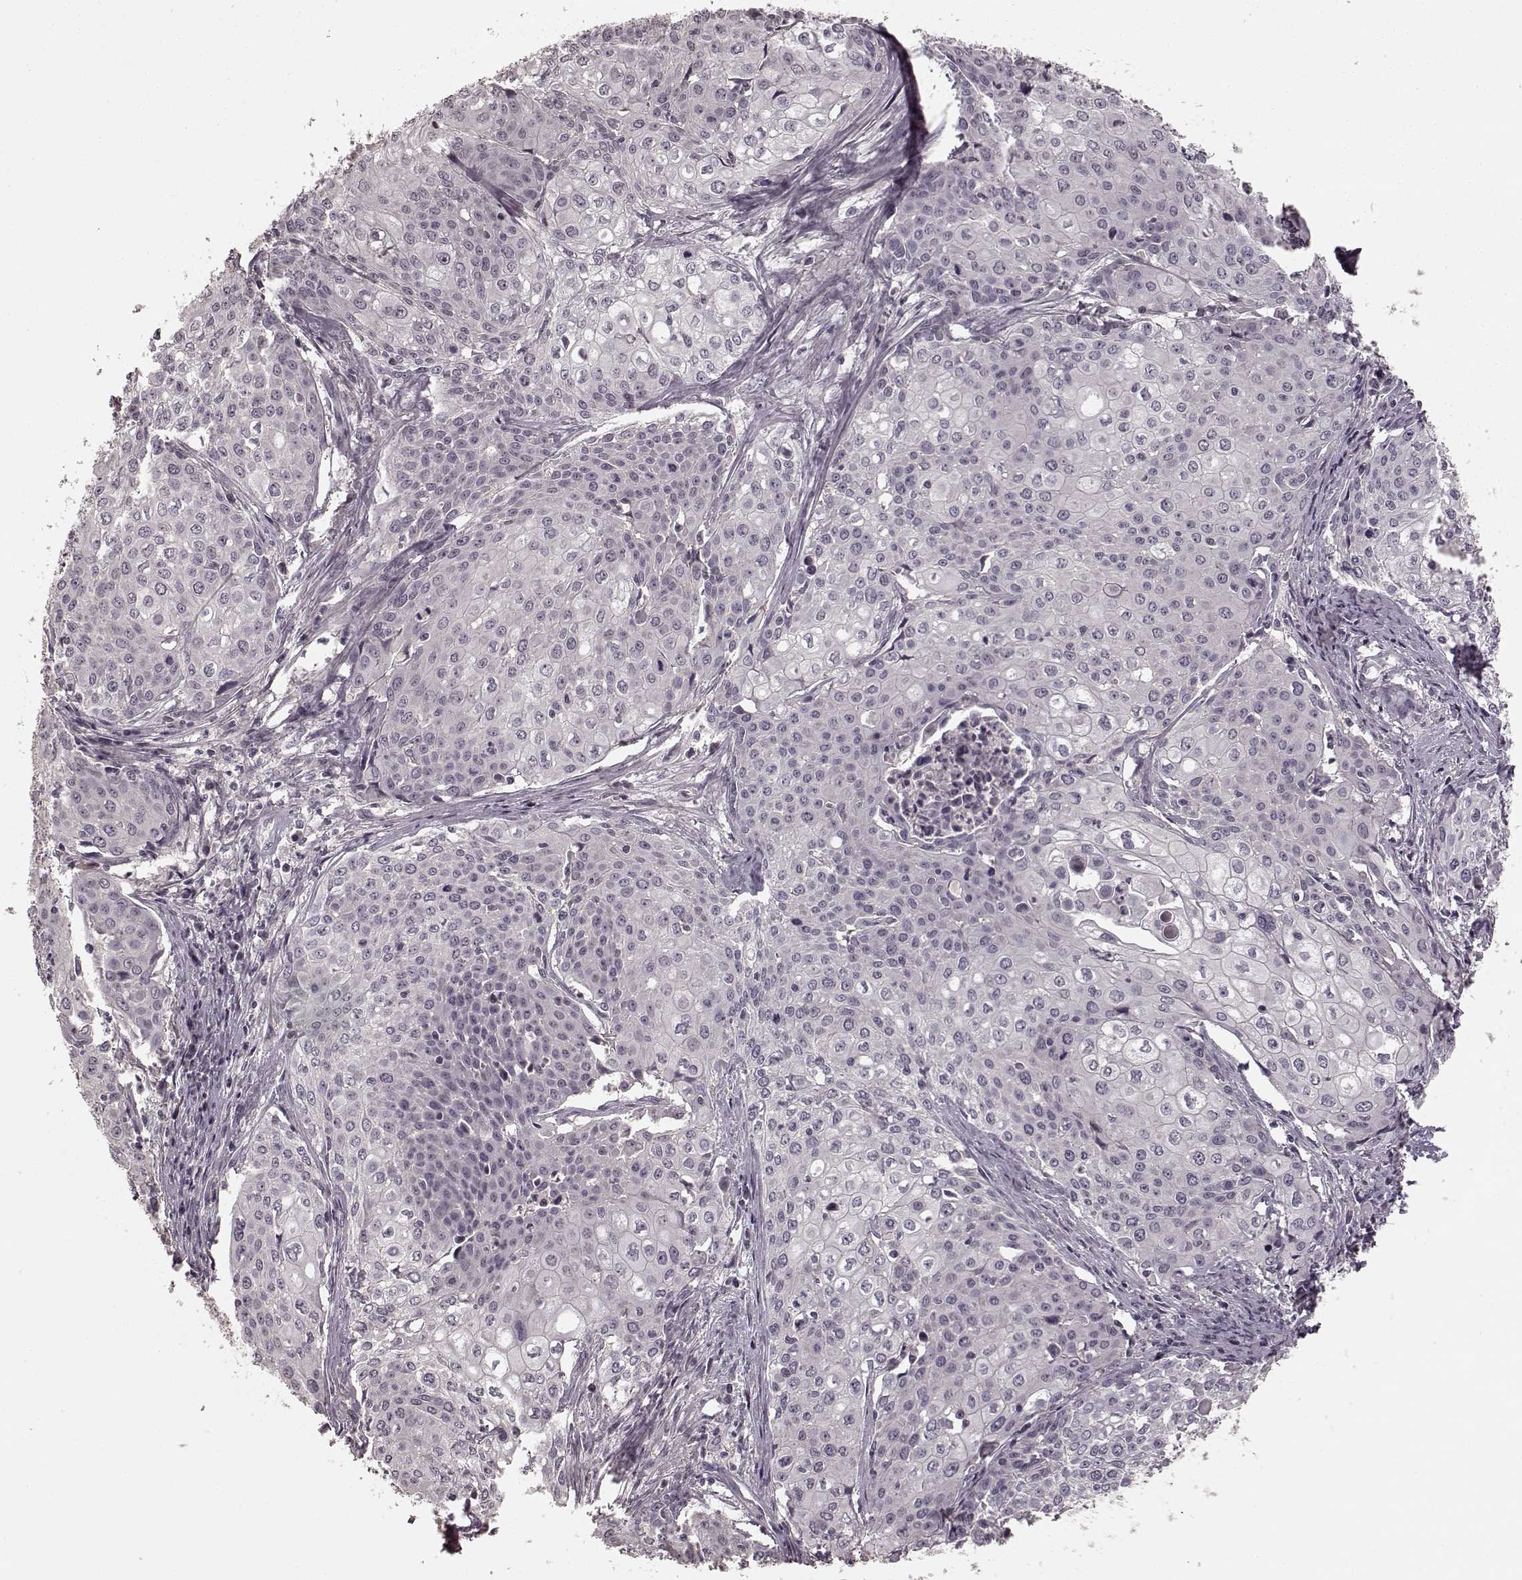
{"staining": {"intensity": "negative", "quantity": "none", "location": "none"}, "tissue": "cervical cancer", "cell_type": "Tumor cells", "image_type": "cancer", "snomed": [{"axis": "morphology", "description": "Squamous cell carcinoma, NOS"}, {"axis": "topography", "description": "Cervix"}], "caption": "Protein analysis of cervical cancer shows no significant staining in tumor cells. Brightfield microscopy of immunohistochemistry (IHC) stained with DAB (brown) and hematoxylin (blue), captured at high magnification.", "gene": "PRKCE", "patient": {"sex": "female", "age": 39}}